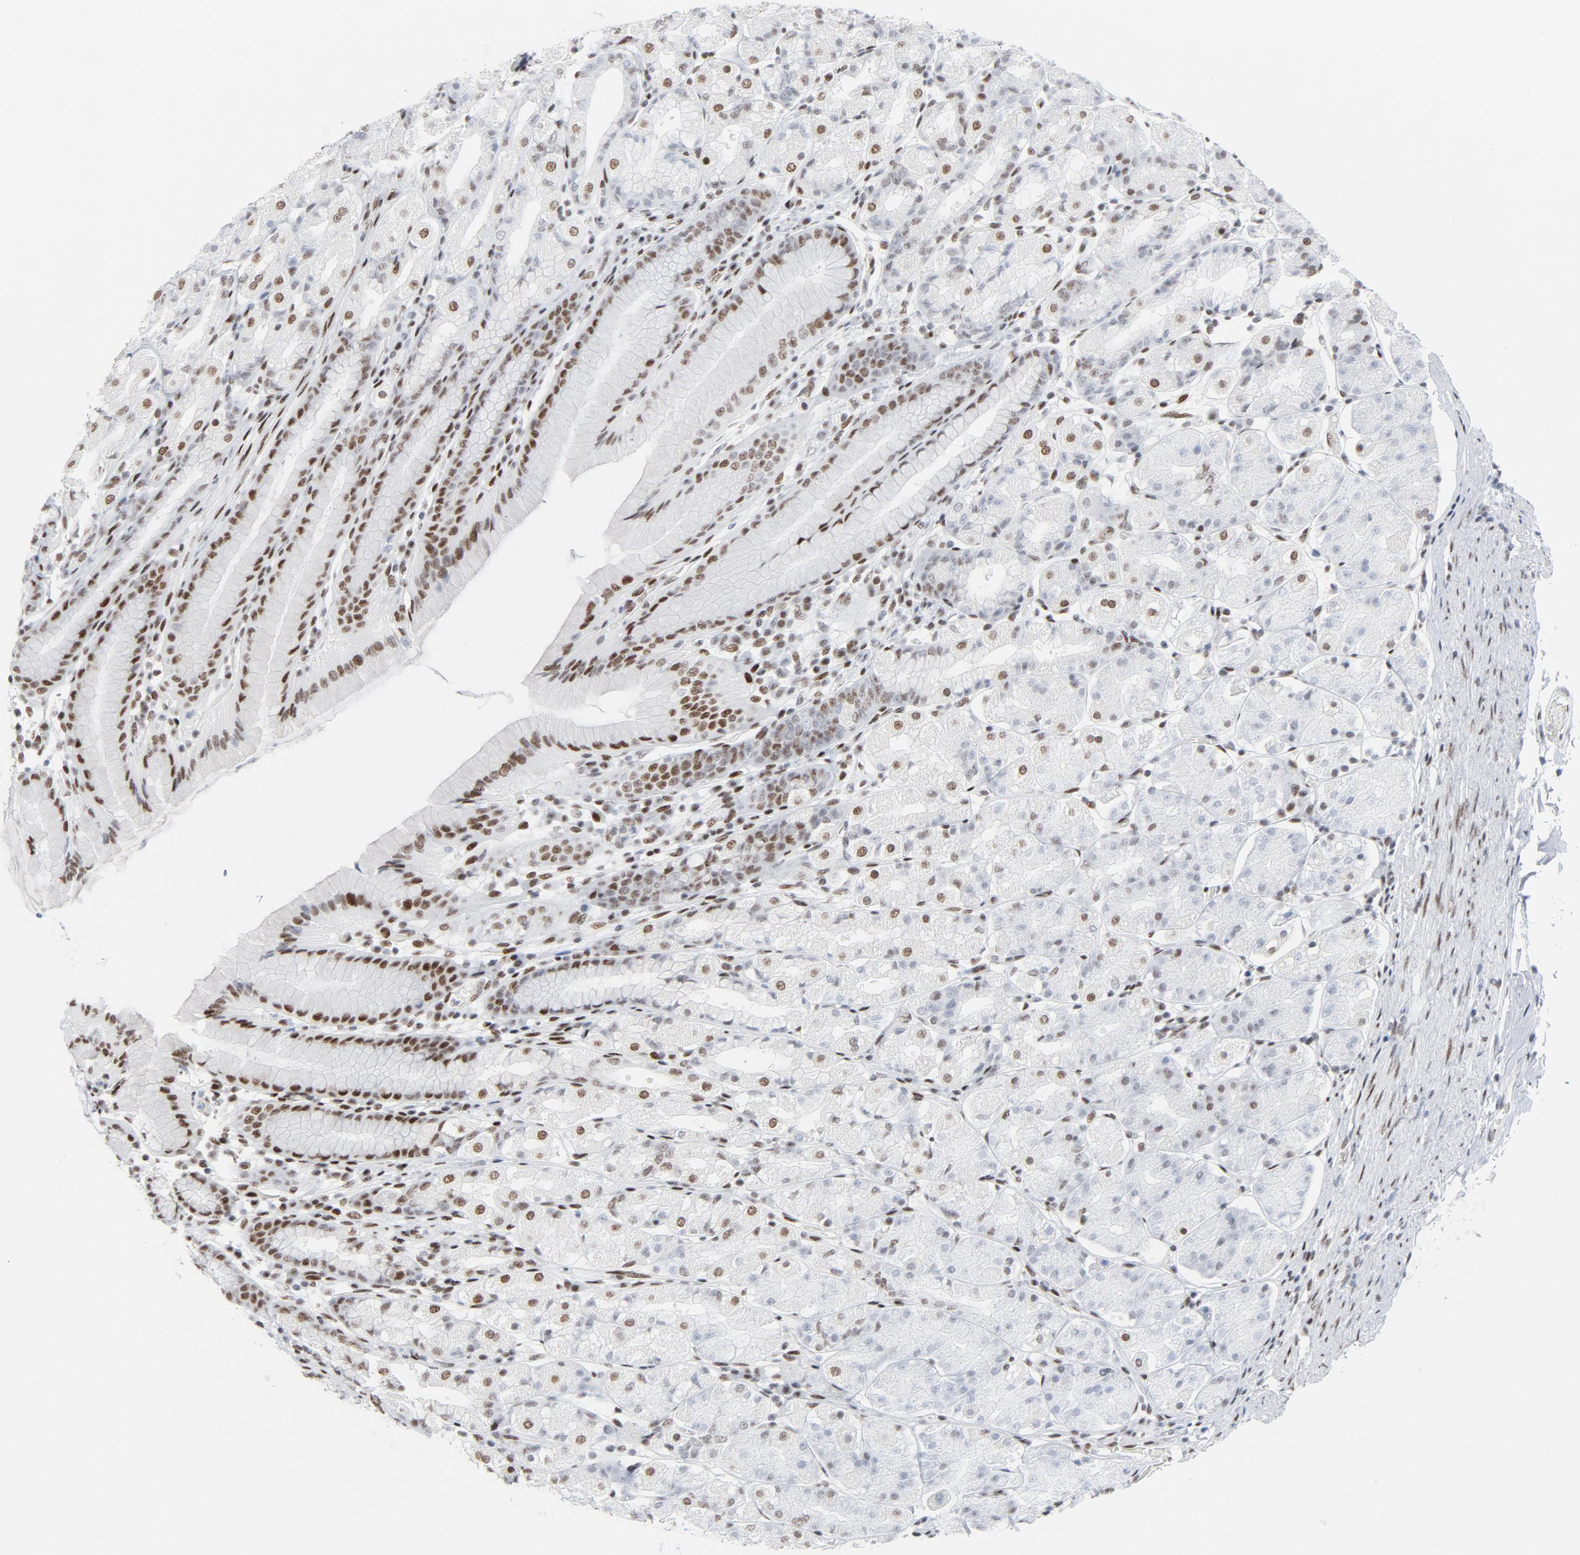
{"staining": {"intensity": "moderate", "quantity": "25%-75%", "location": "nuclear"}, "tissue": "stomach", "cell_type": "Glandular cells", "image_type": "normal", "snomed": [{"axis": "morphology", "description": "Normal tissue, NOS"}, {"axis": "topography", "description": "Stomach, upper"}], "caption": "Immunohistochemistry (DAB) staining of normal stomach shows moderate nuclear protein expression in approximately 25%-75% of glandular cells. (brown staining indicates protein expression, while blue staining denotes nuclei).", "gene": "HSF1", "patient": {"sex": "male", "age": 68}}